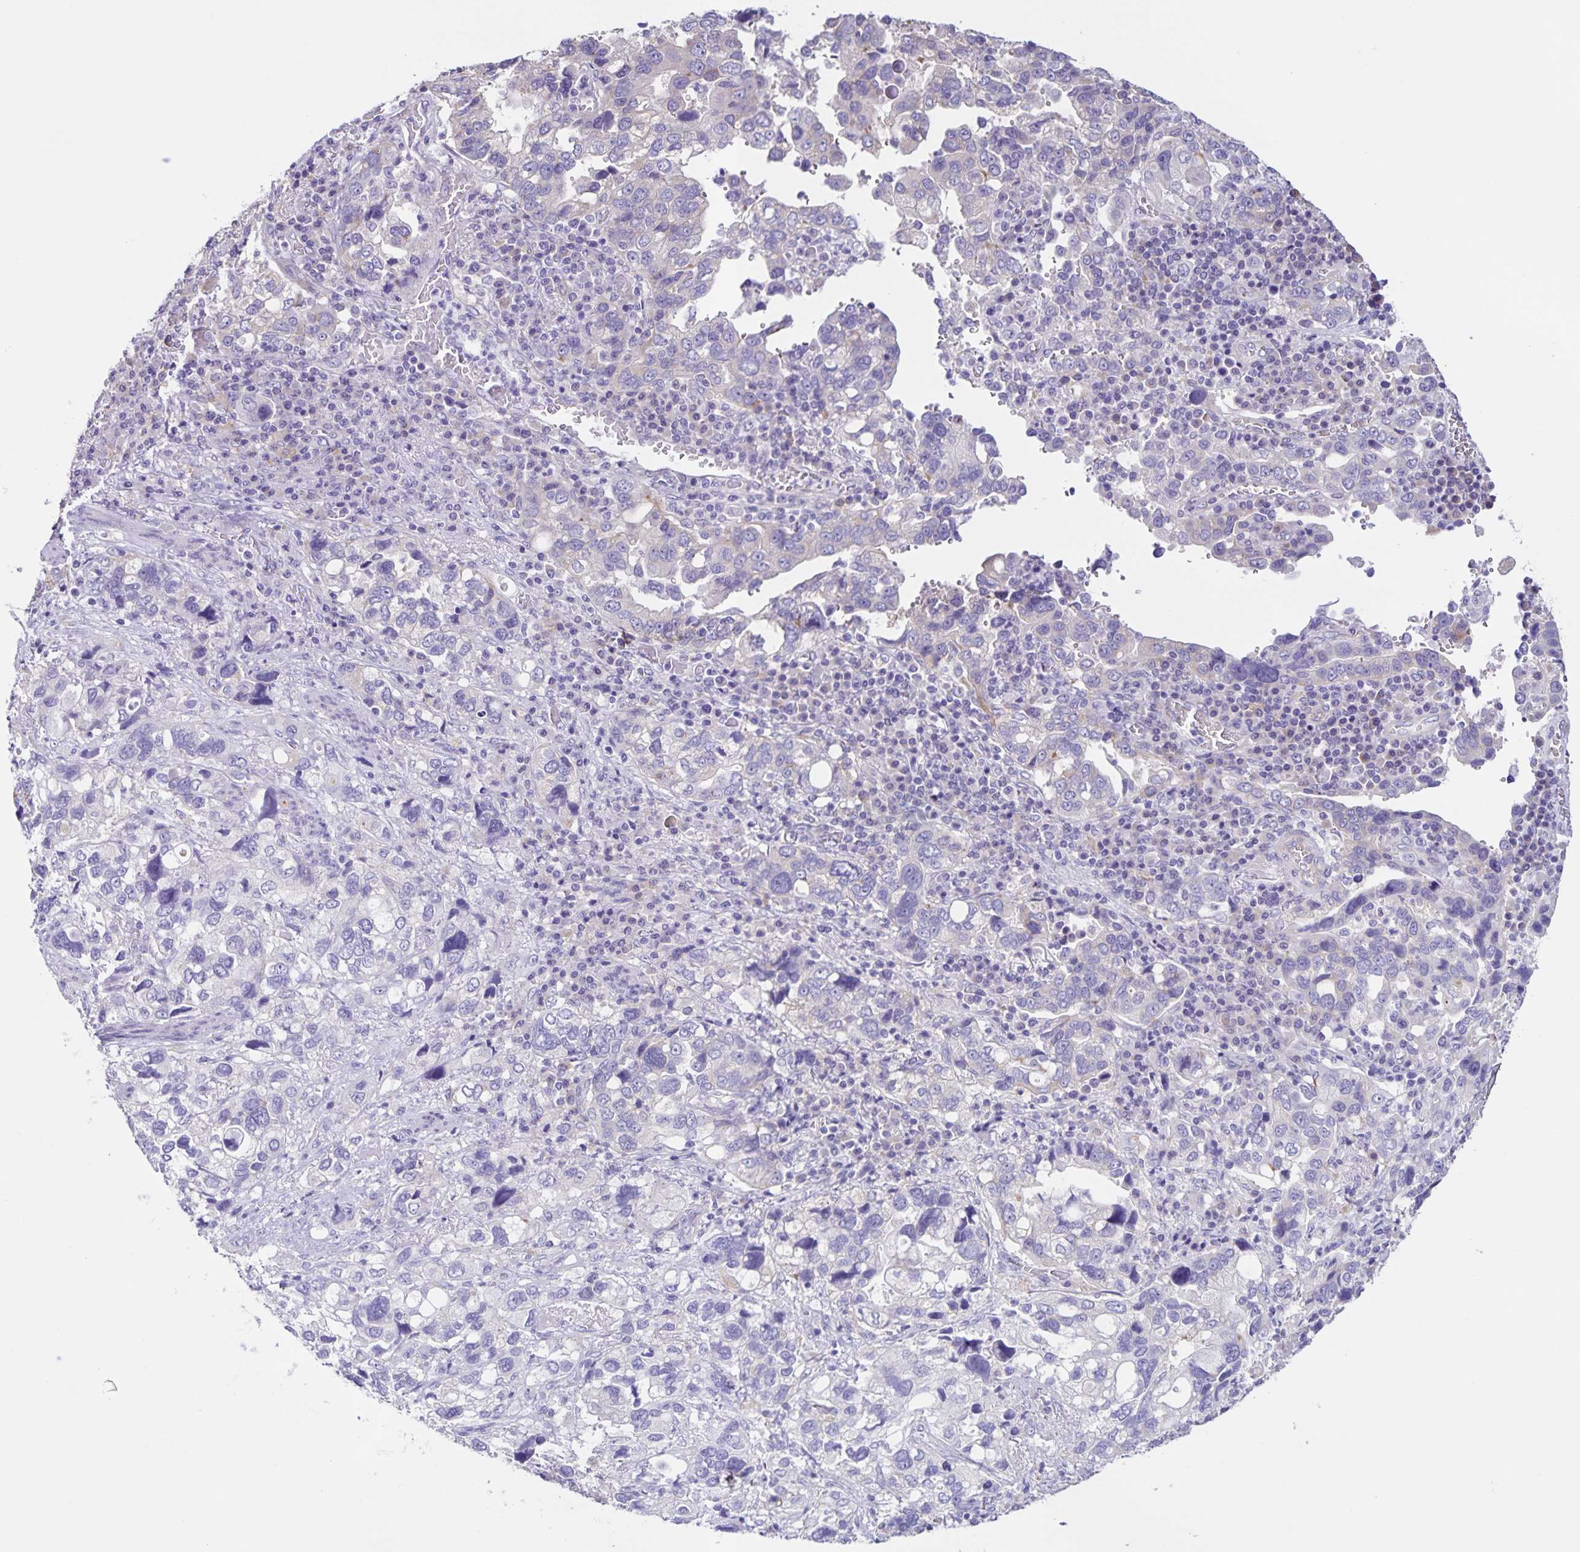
{"staining": {"intensity": "weak", "quantity": "<25%", "location": "cytoplasmic/membranous"}, "tissue": "stomach cancer", "cell_type": "Tumor cells", "image_type": "cancer", "snomed": [{"axis": "morphology", "description": "Adenocarcinoma, NOS"}, {"axis": "topography", "description": "Stomach, upper"}], "caption": "Tumor cells are negative for brown protein staining in stomach cancer (adenocarcinoma).", "gene": "BOLL", "patient": {"sex": "female", "age": 81}}